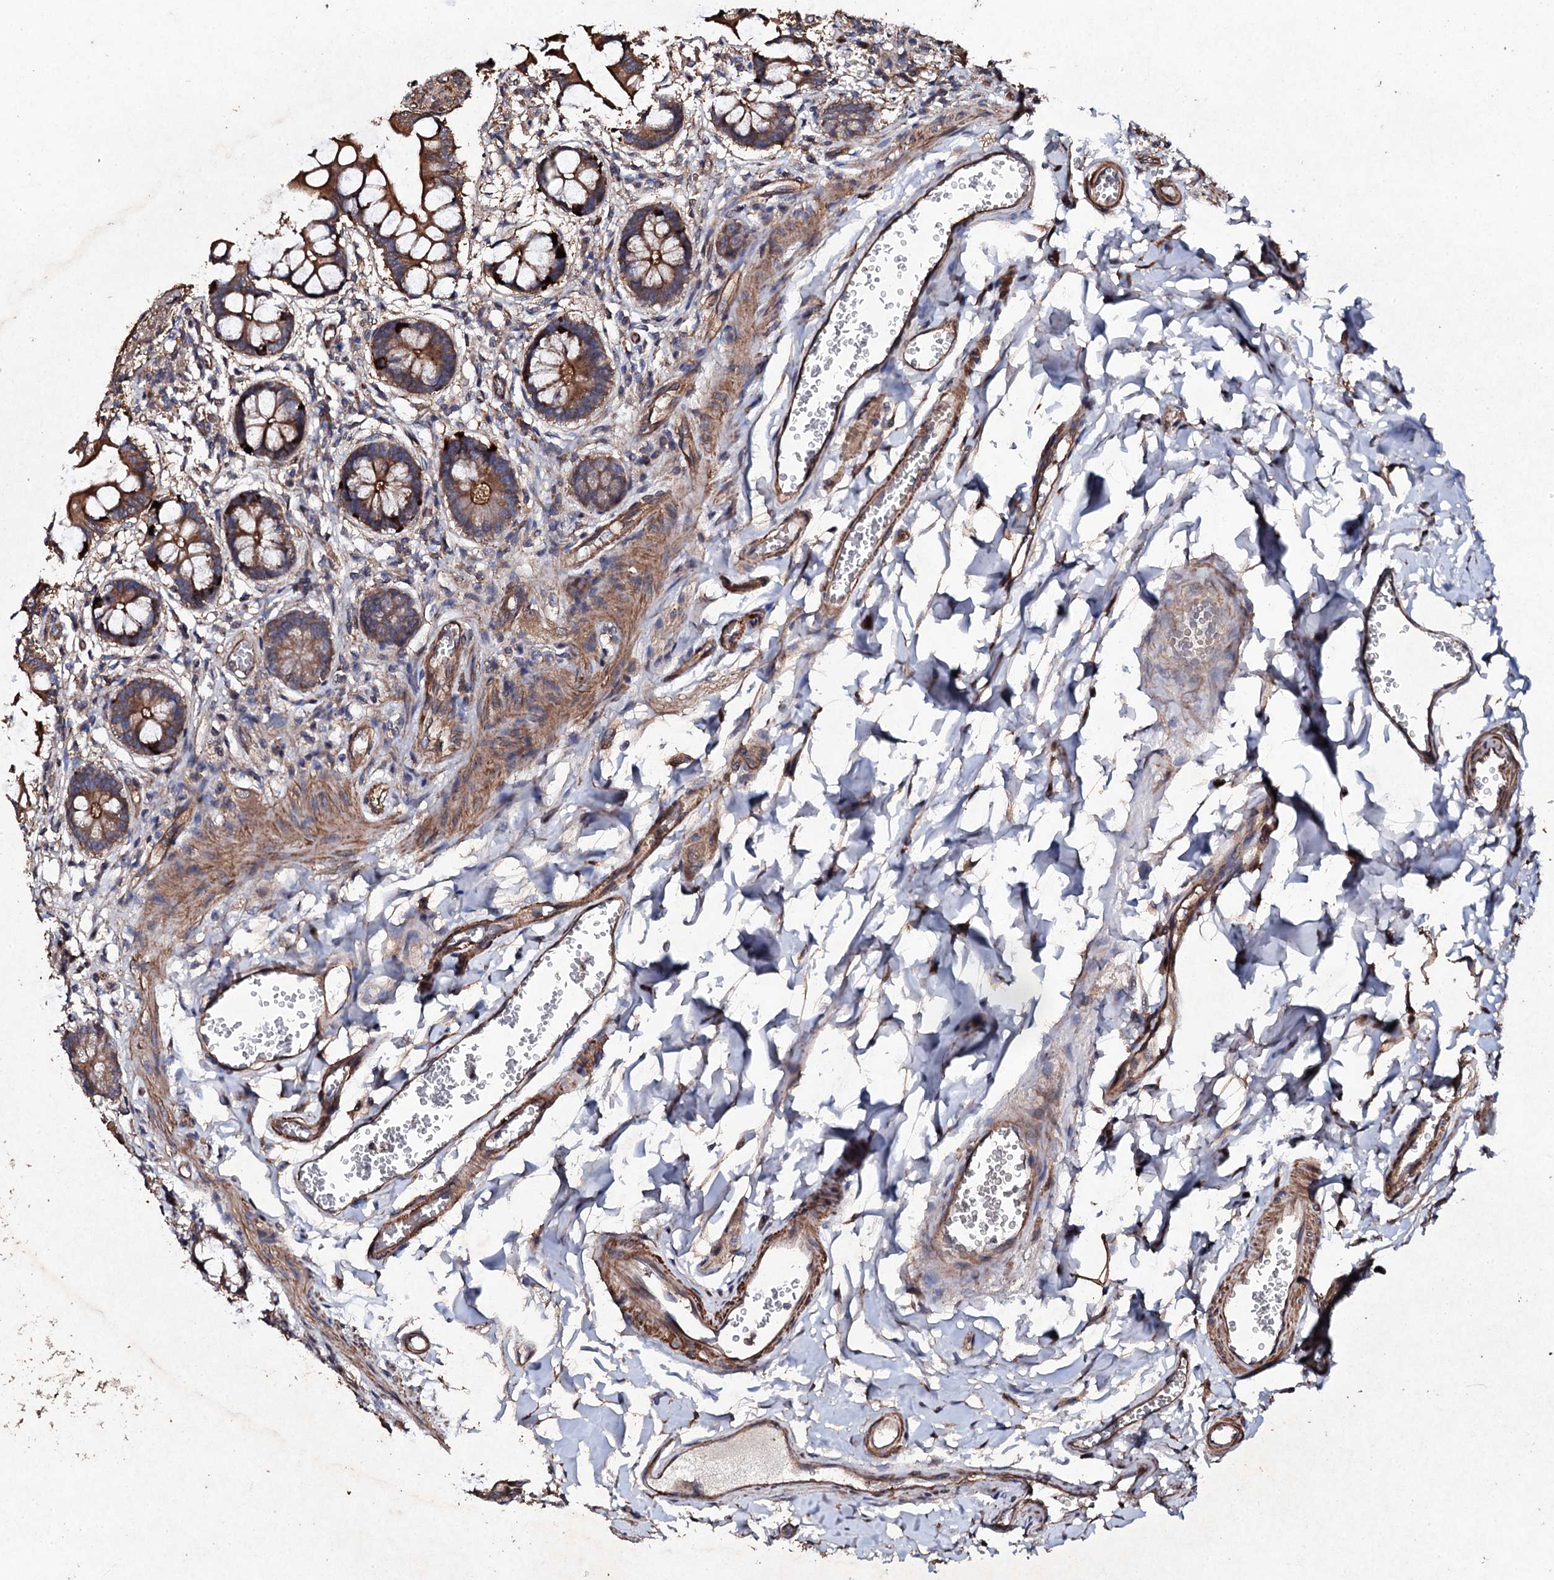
{"staining": {"intensity": "strong", "quantity": ">75%", "location": "cytoplasmic/membranous"}, "tissue": "small intestine", "cell_type": "Glandular cells", "image_type": "normal", "snomed": [{"axis": "morphology", "description": "Normal tissue, NOS"}, {"axis": "topography", "description": "Small intestine"}], "caption": "Immunohistochemistry (IHC) (DAB (3,3'-diaminobenzidine)) staining of normal human small intestine shows strong cytoplasmic/membranous protein staining in about >75% of glandular cells.", "gene": "MOCOS", "patient": {"sex": "male", "age": 52}}